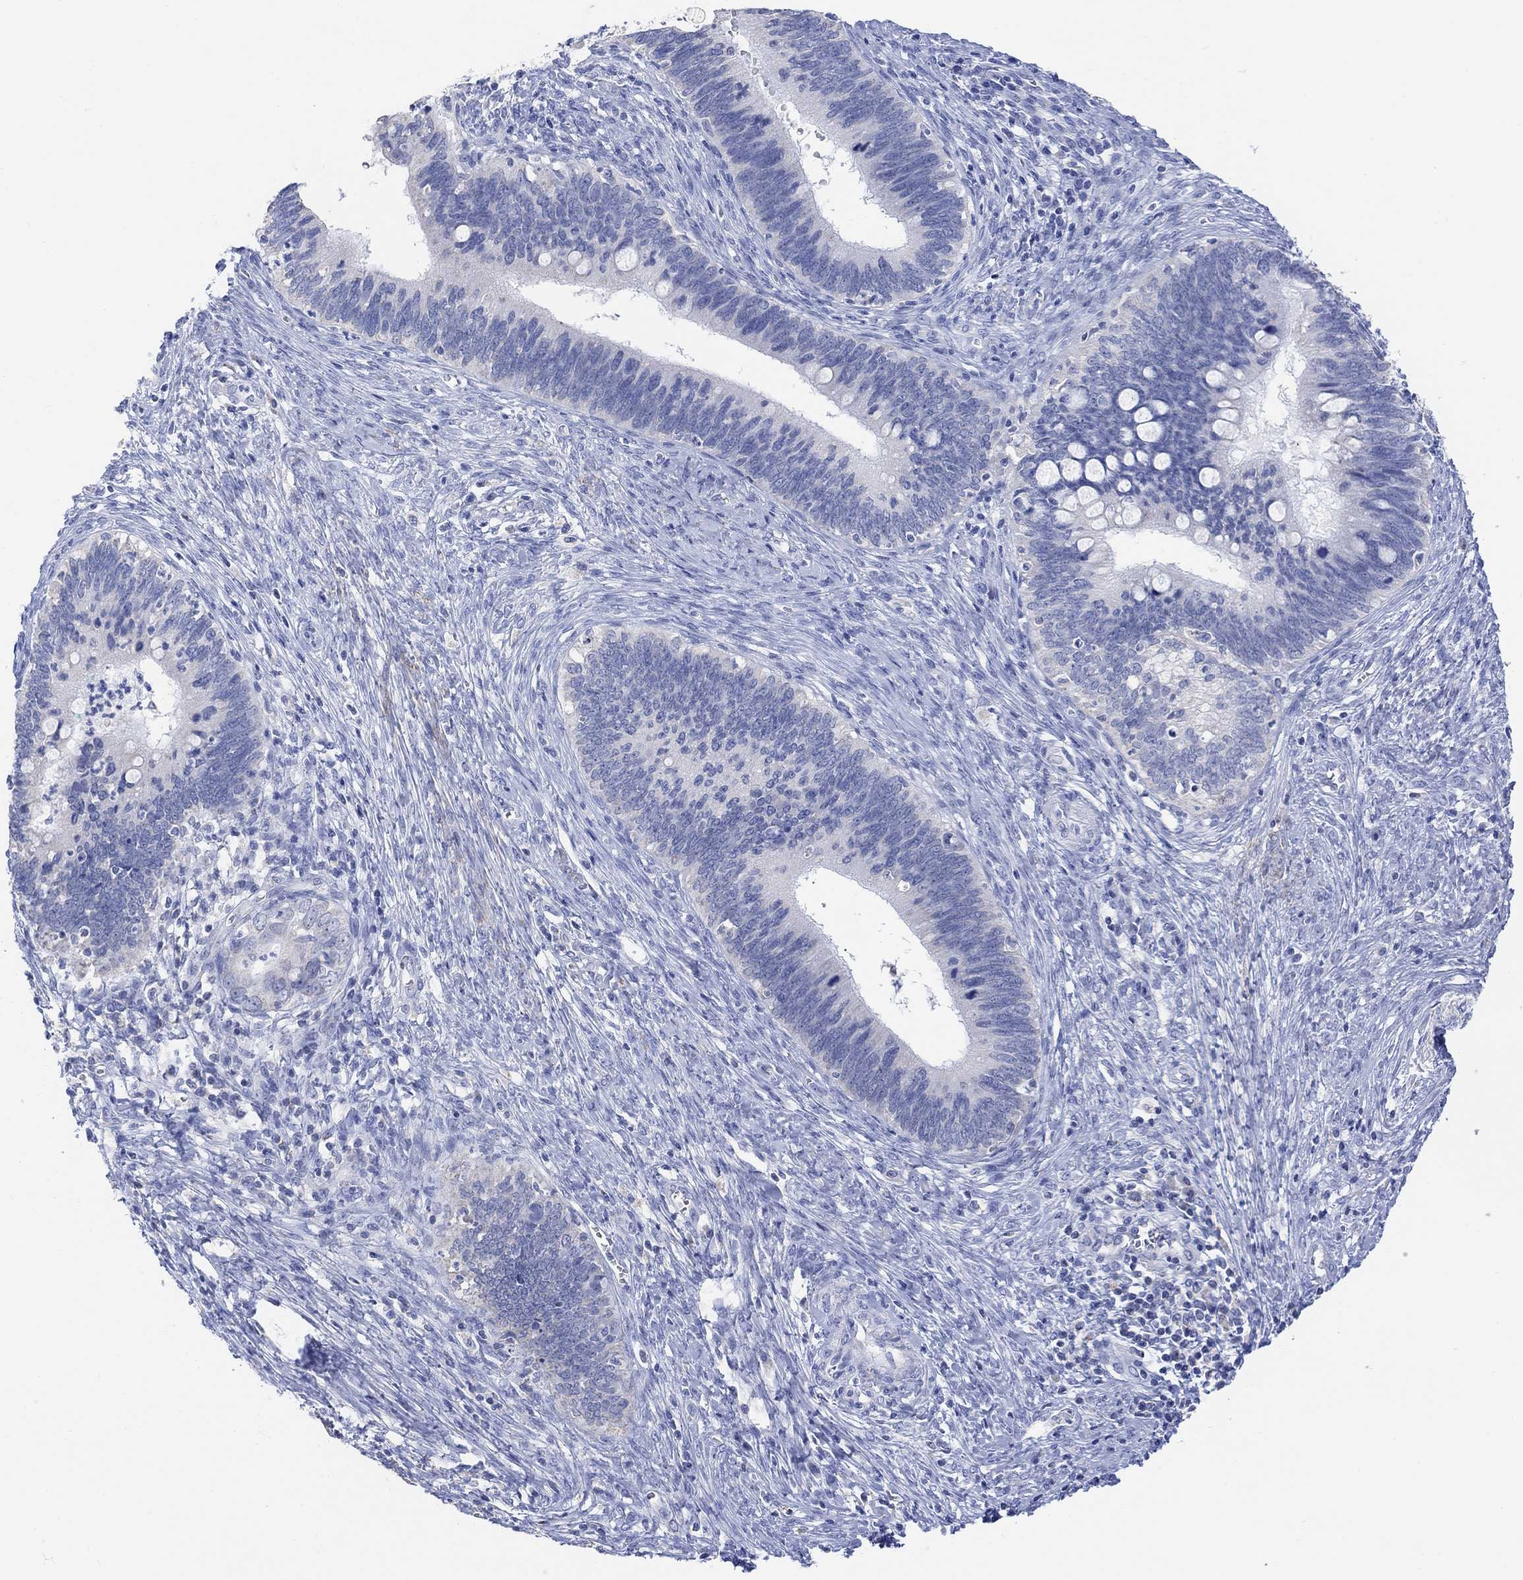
{"staining": {"intensity": "negative", "quantity": "none", "location": "none"}, "tissue": "cervical cancer", "cell_type": "Tumor cells", "image_type": "cancer", "snomed": [{"axis": "morphology", "description": "Adenocarcinoma, NOS"}, {"axis": "topography", "description": "Cervix"}], "caption": "A micrograph of cervical cancer (adenocarcinoma) stained for a protein demonstrates no brown staining in tumor cells.", "gene": "SYT12", "patient": {"sex": "female", "age": 42}}